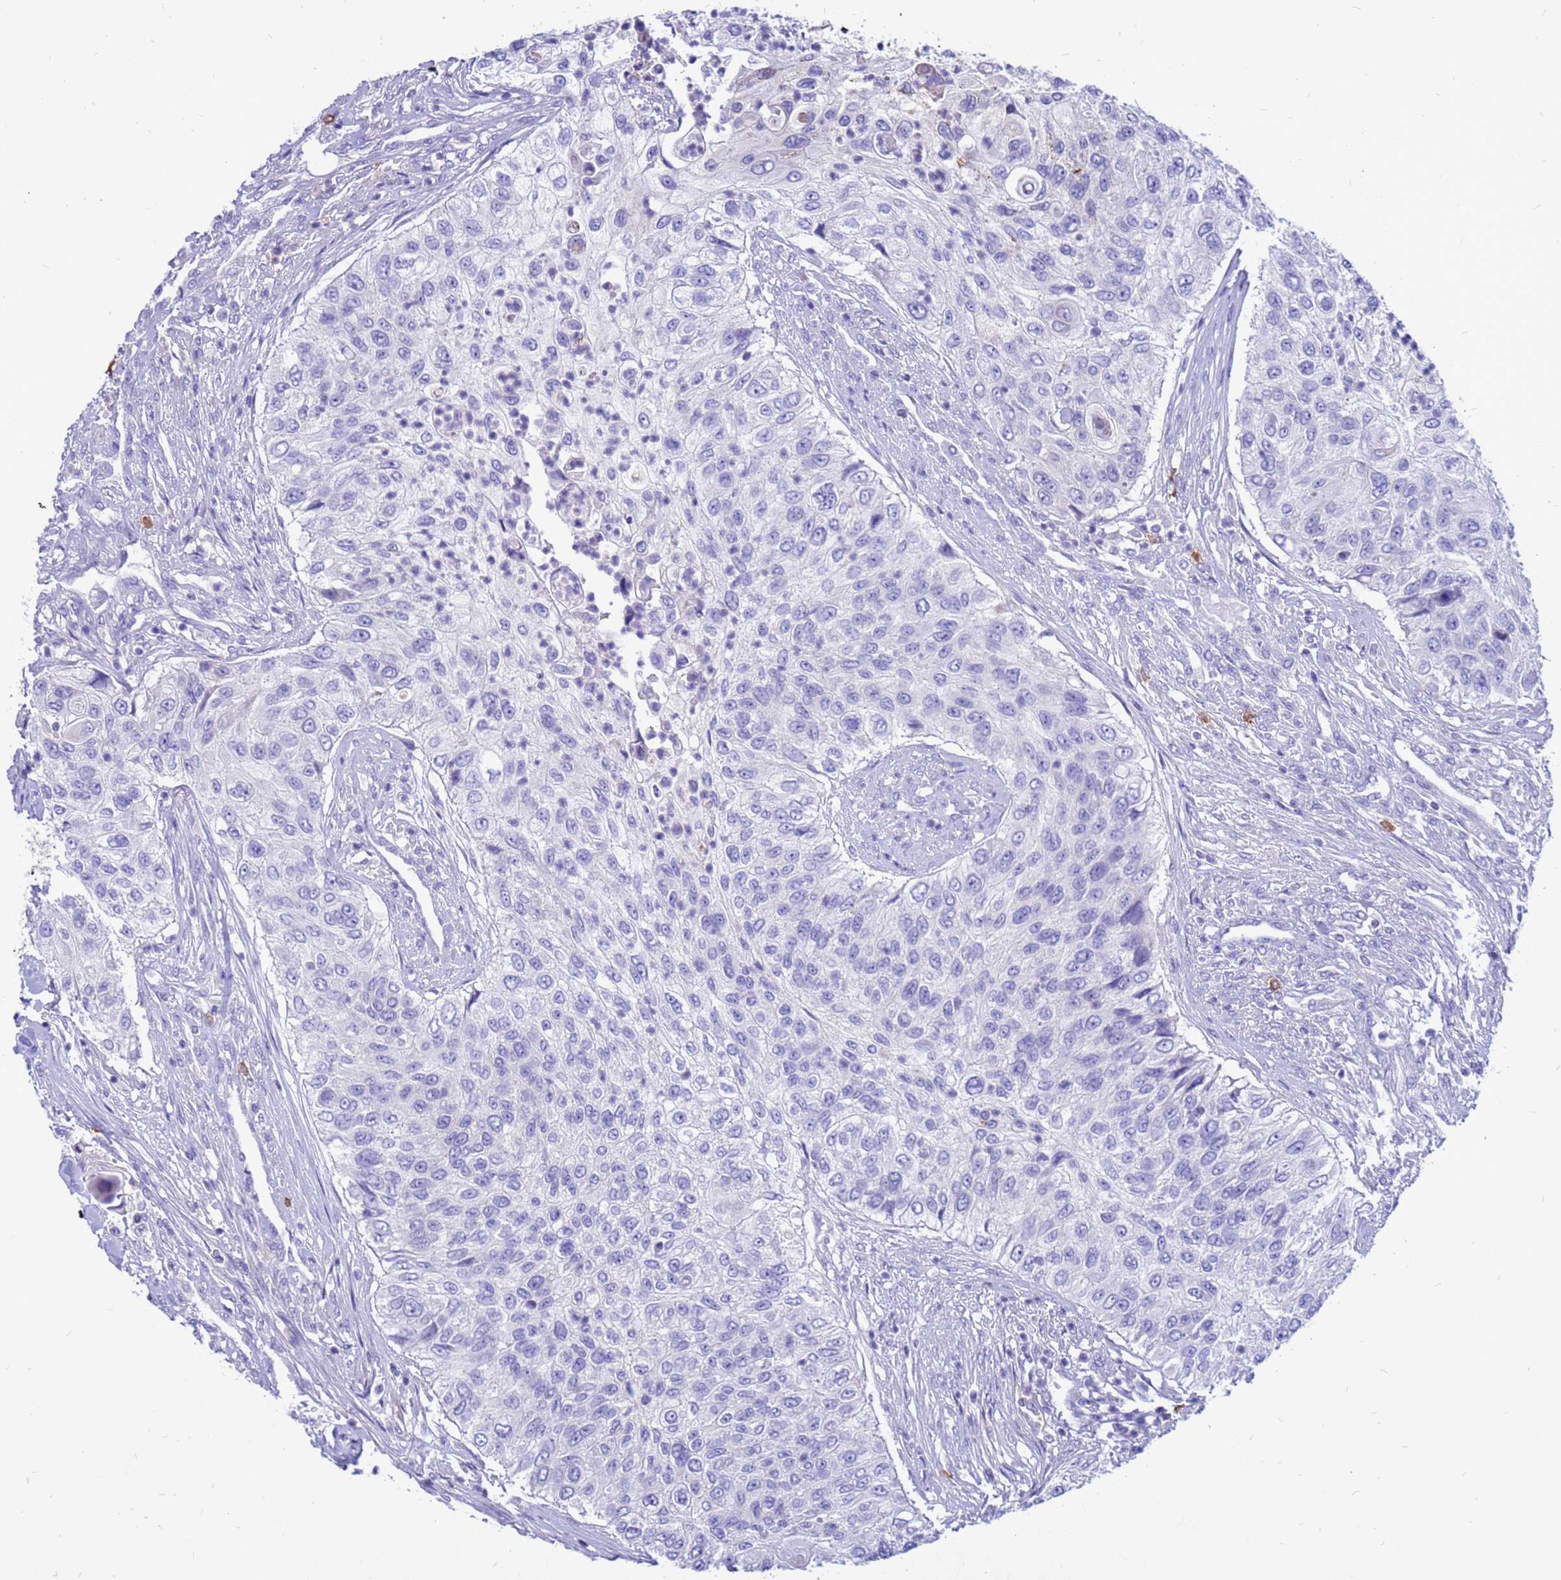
{"staining": {"intensity": "negative", "quantity": "none", "location": "none"}, "tissue": "urothelial cancer", "cell_type": "Tumor cells", "image_type": "cancer", "snomed": [{"axis": "morphology", "description": "Urothelial carcinoma, High grade"}, {"axis": "topography", "description": "Urinary bladder"}], "caption": "Immunohistochemical staining of urothelial carcinoma (high-grade) exhibits no significant expression in tumor cells.", "gene": "PDE10A", "patient": {"sex": "female", "age": 60}}